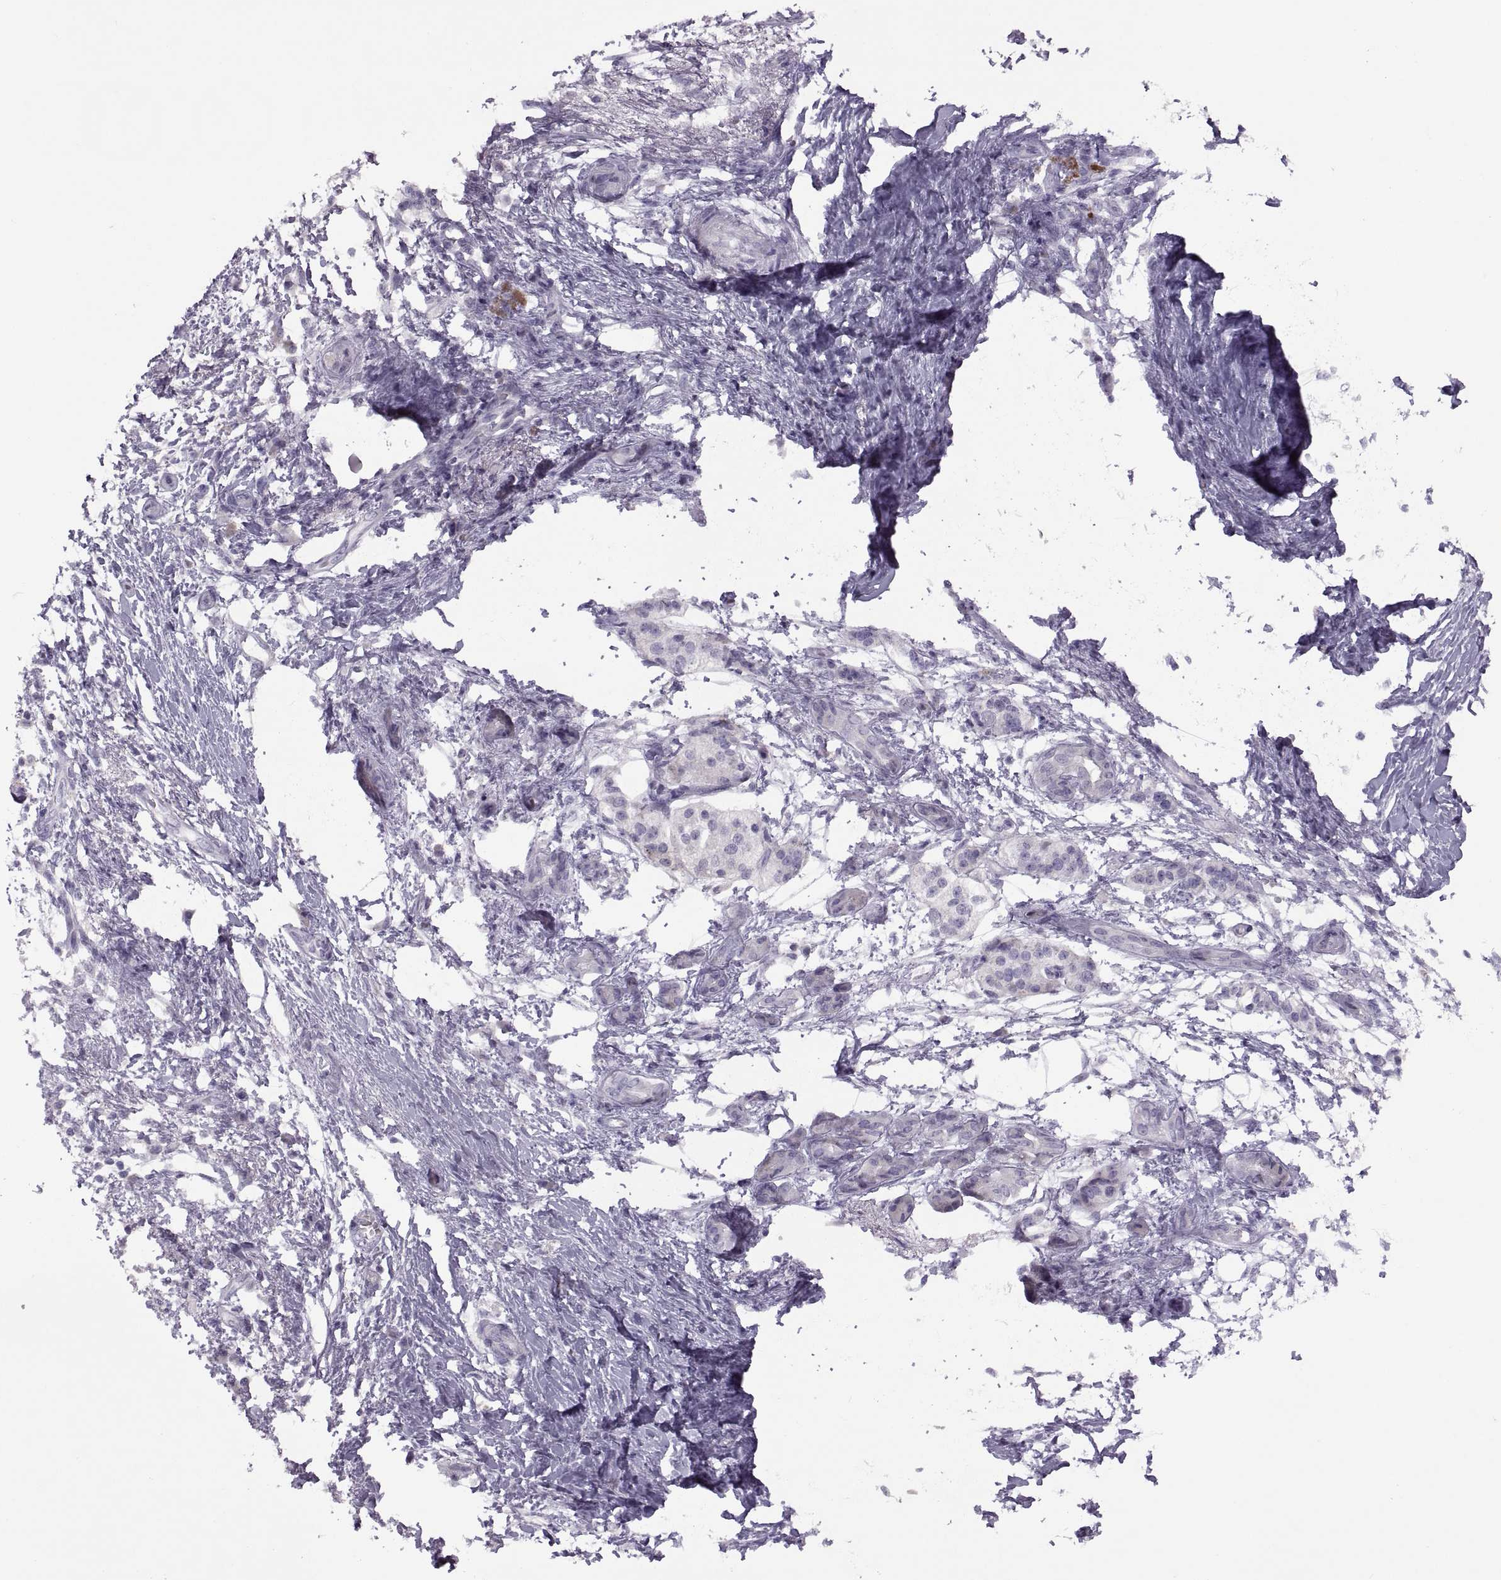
{"staining": {"intensity": "negative", "quantity": "none", "location": "none"}, "tissue": "pancreatic cancer", "cell_type": "Tumor cells", "image_type": "cancer", "snomed": [{"axis": "morphology", "description": "Adenocarcinoma, NOS"}, {"axis": "topography", "description": "Pancreas"}], "caption": "A photomicrograph of human pancreatic adenocarcinoma is negative for staining in tumor cells.", "gene": "RSPH6A", "patient": {"sex": "female", "age": 72}}